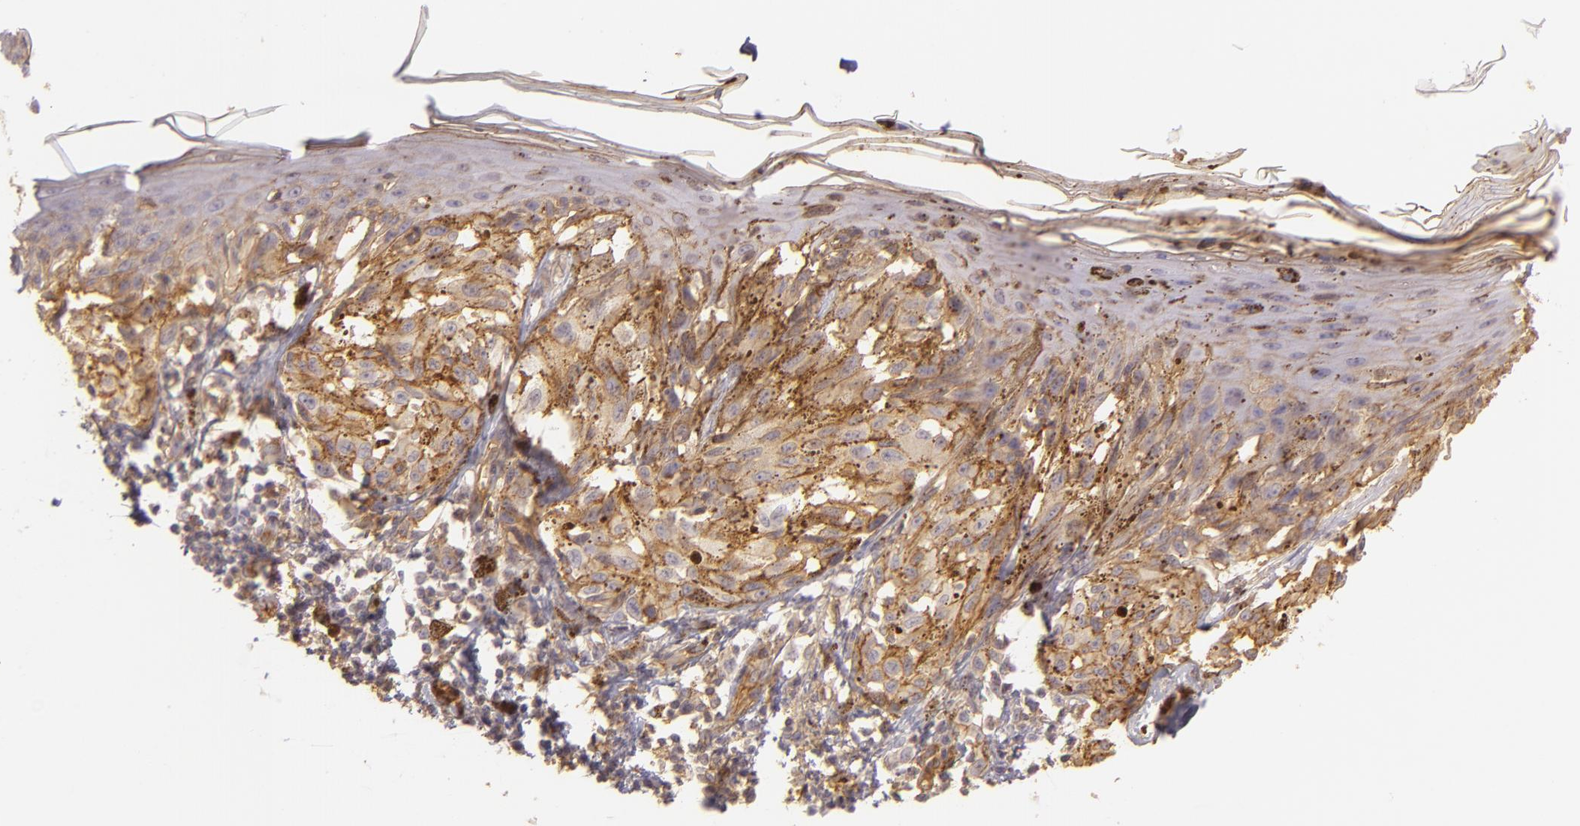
{"staining": {"intensity": "moderate", "quantity": ">75%", "location": "cytoplasmic/membranous"}, "tissue": "melanoma", "cell_type": "Tumor cells", "image_type": "cancer", "snomed": [{"axis": "morphology", "description": "Malignant melanoma, NOS"}, {"axis": "topography", "description": "Skin"}], "caption": "Melanoma stained with a protein marker reveals moderate staining in tumor cells.", "gene": "CD59", "patient": {"sex": "female", "age": 72}}